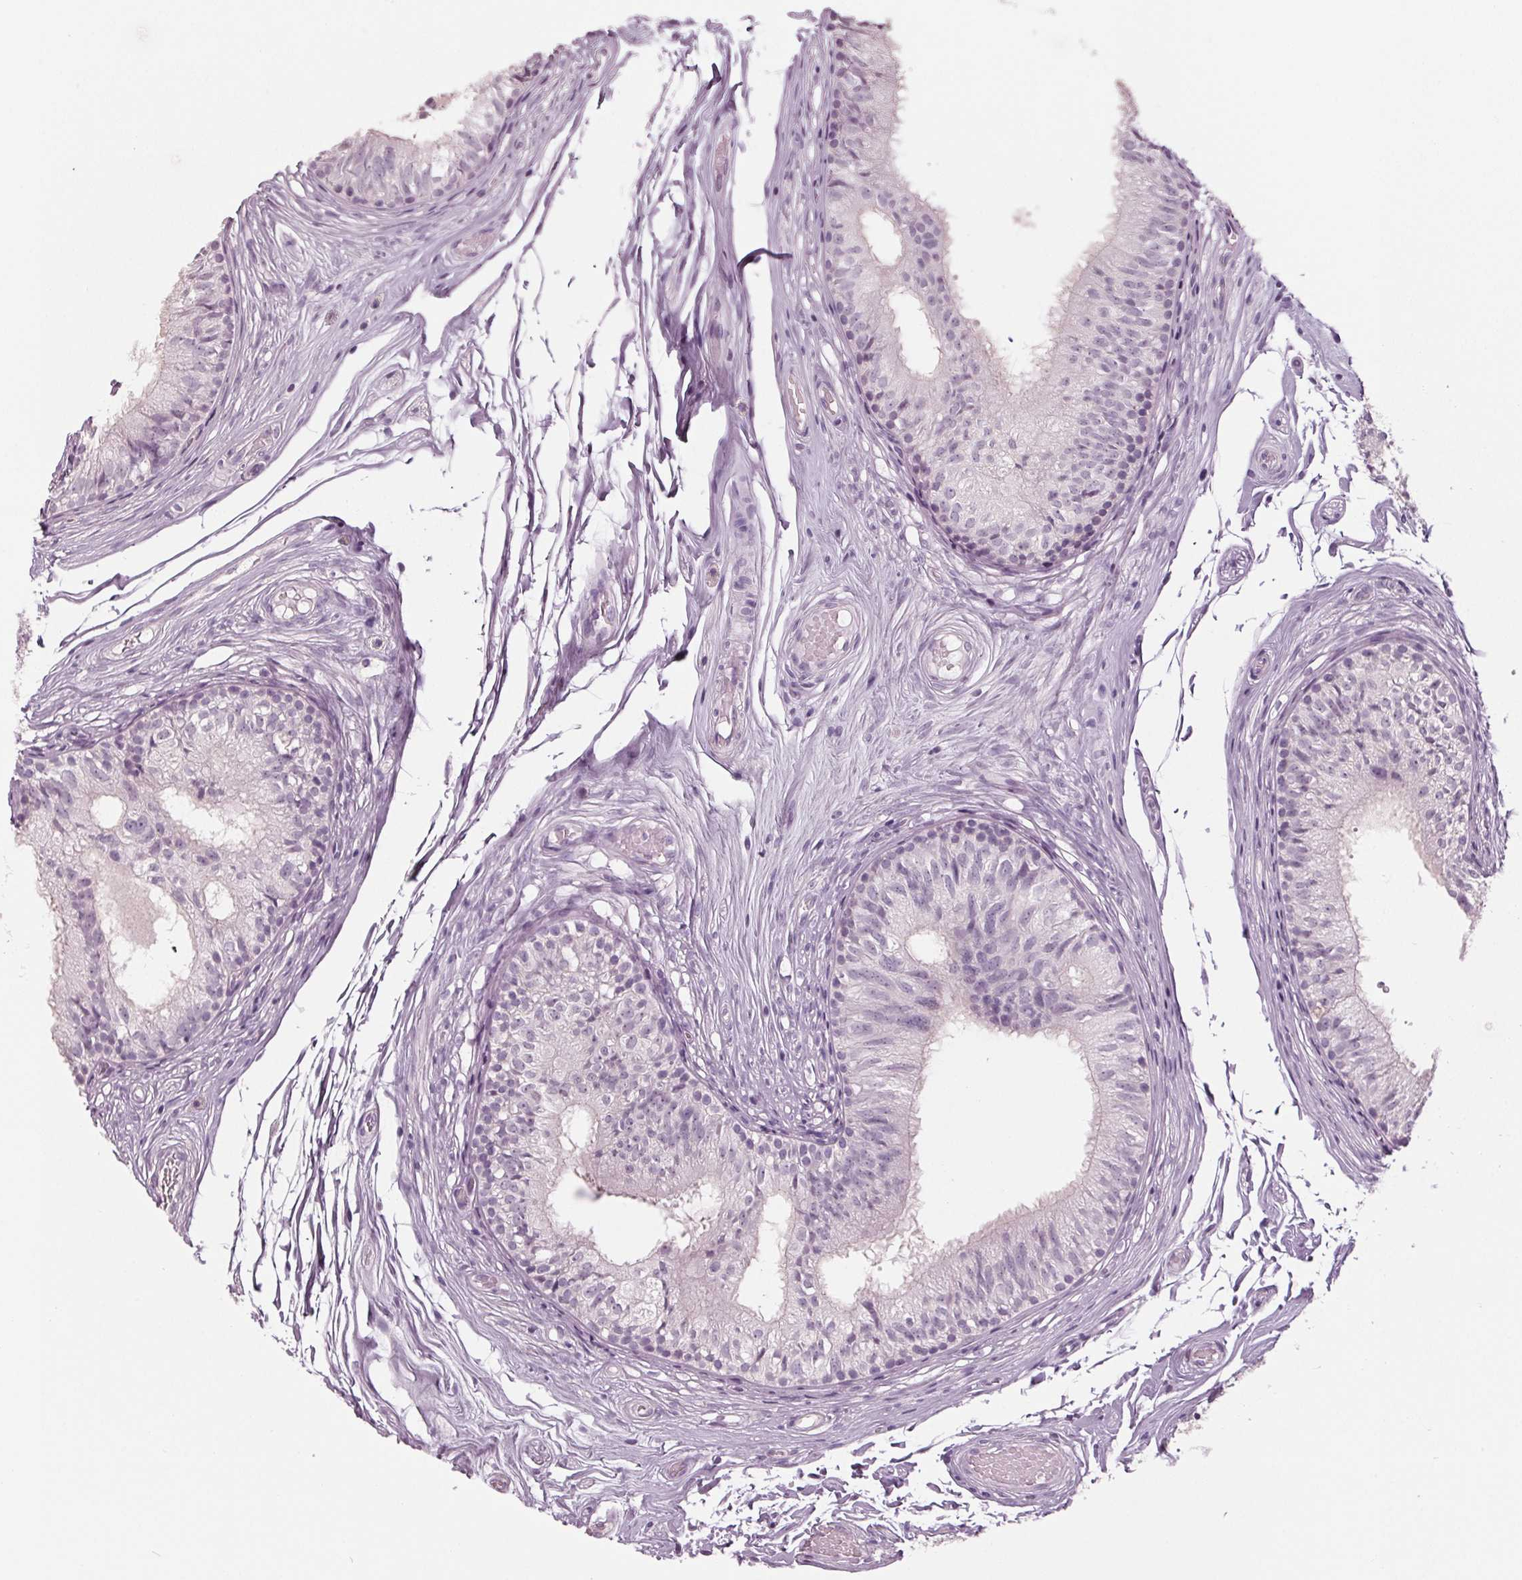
{"staining": {"intensity": "negative", "quantity": "none", "location": "none"}, "tissue": "epididymis", "cell_type": "Glandular cells", "image_type": "normal", "snomed": [{"axis": "morphology", "description": "Normal tissue, NOS"}, {"axis": "topography", "description": "Epididymis"}], "caption": "Immunohistochemistry (IHC) of normal epididymis reveals no positivity in glandular cells. Nuclei are stained in blue.", "gene": "TNNC2", "patient": {"sex": "male", "age": 29}}